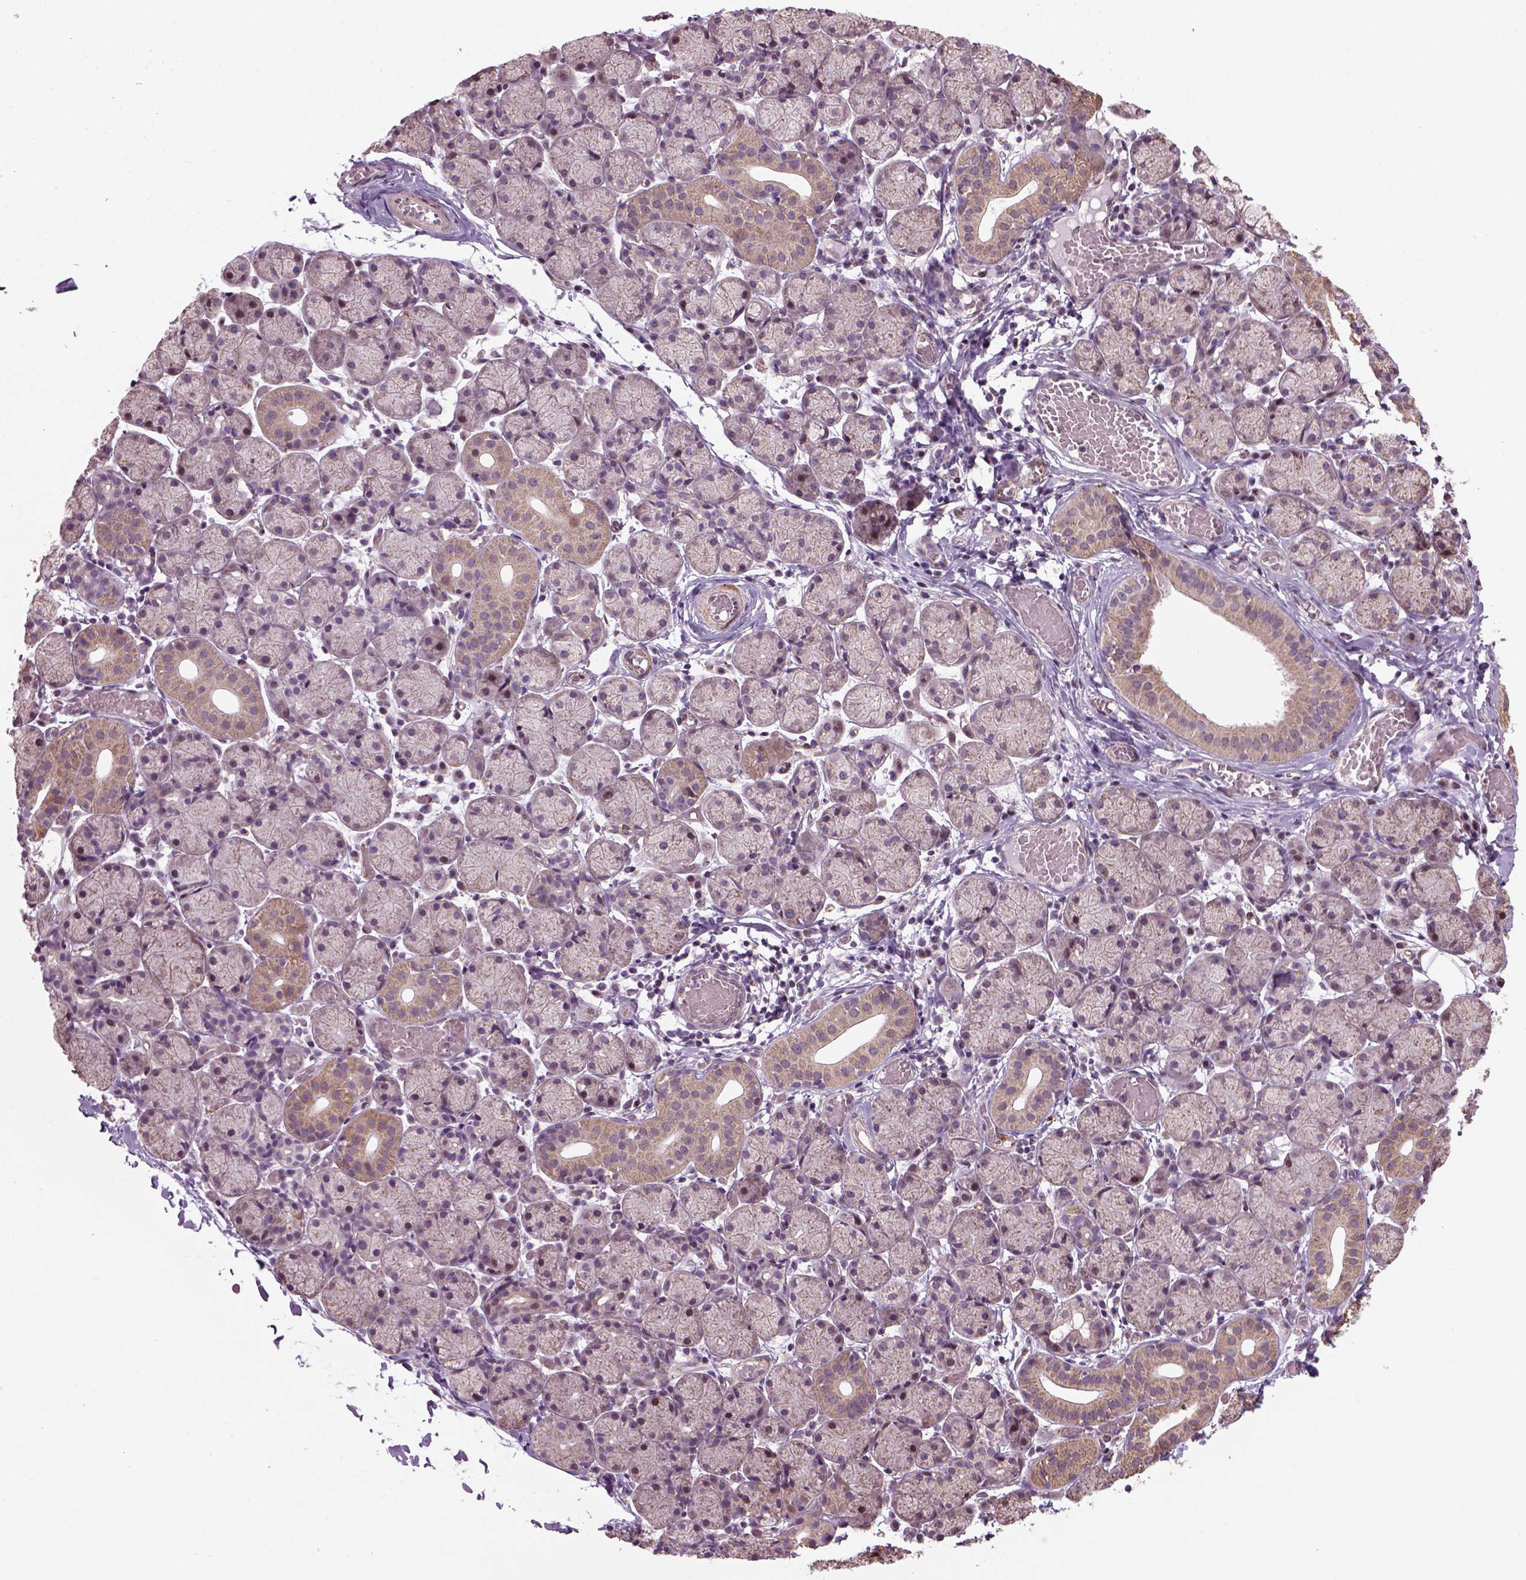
{"staining": {"intensity": "weak", "quantity": "<25%", "location": "cytoplasmic/membranous"}, "tissue": "salivary gland", "cell_type": "Glandular cells", "image_type": "normal", "snomed": [{"axis": "morphology", "description": "Normal tissue, NOS"}, {"axis": "topography", "description": "Salivary gland"}], "caption": "Immunohistochemical staining of normal human salivary gland displays no significant expression in glandular cells.", "gene": "XK", "patient": {"sex": "female", "age": 24}}